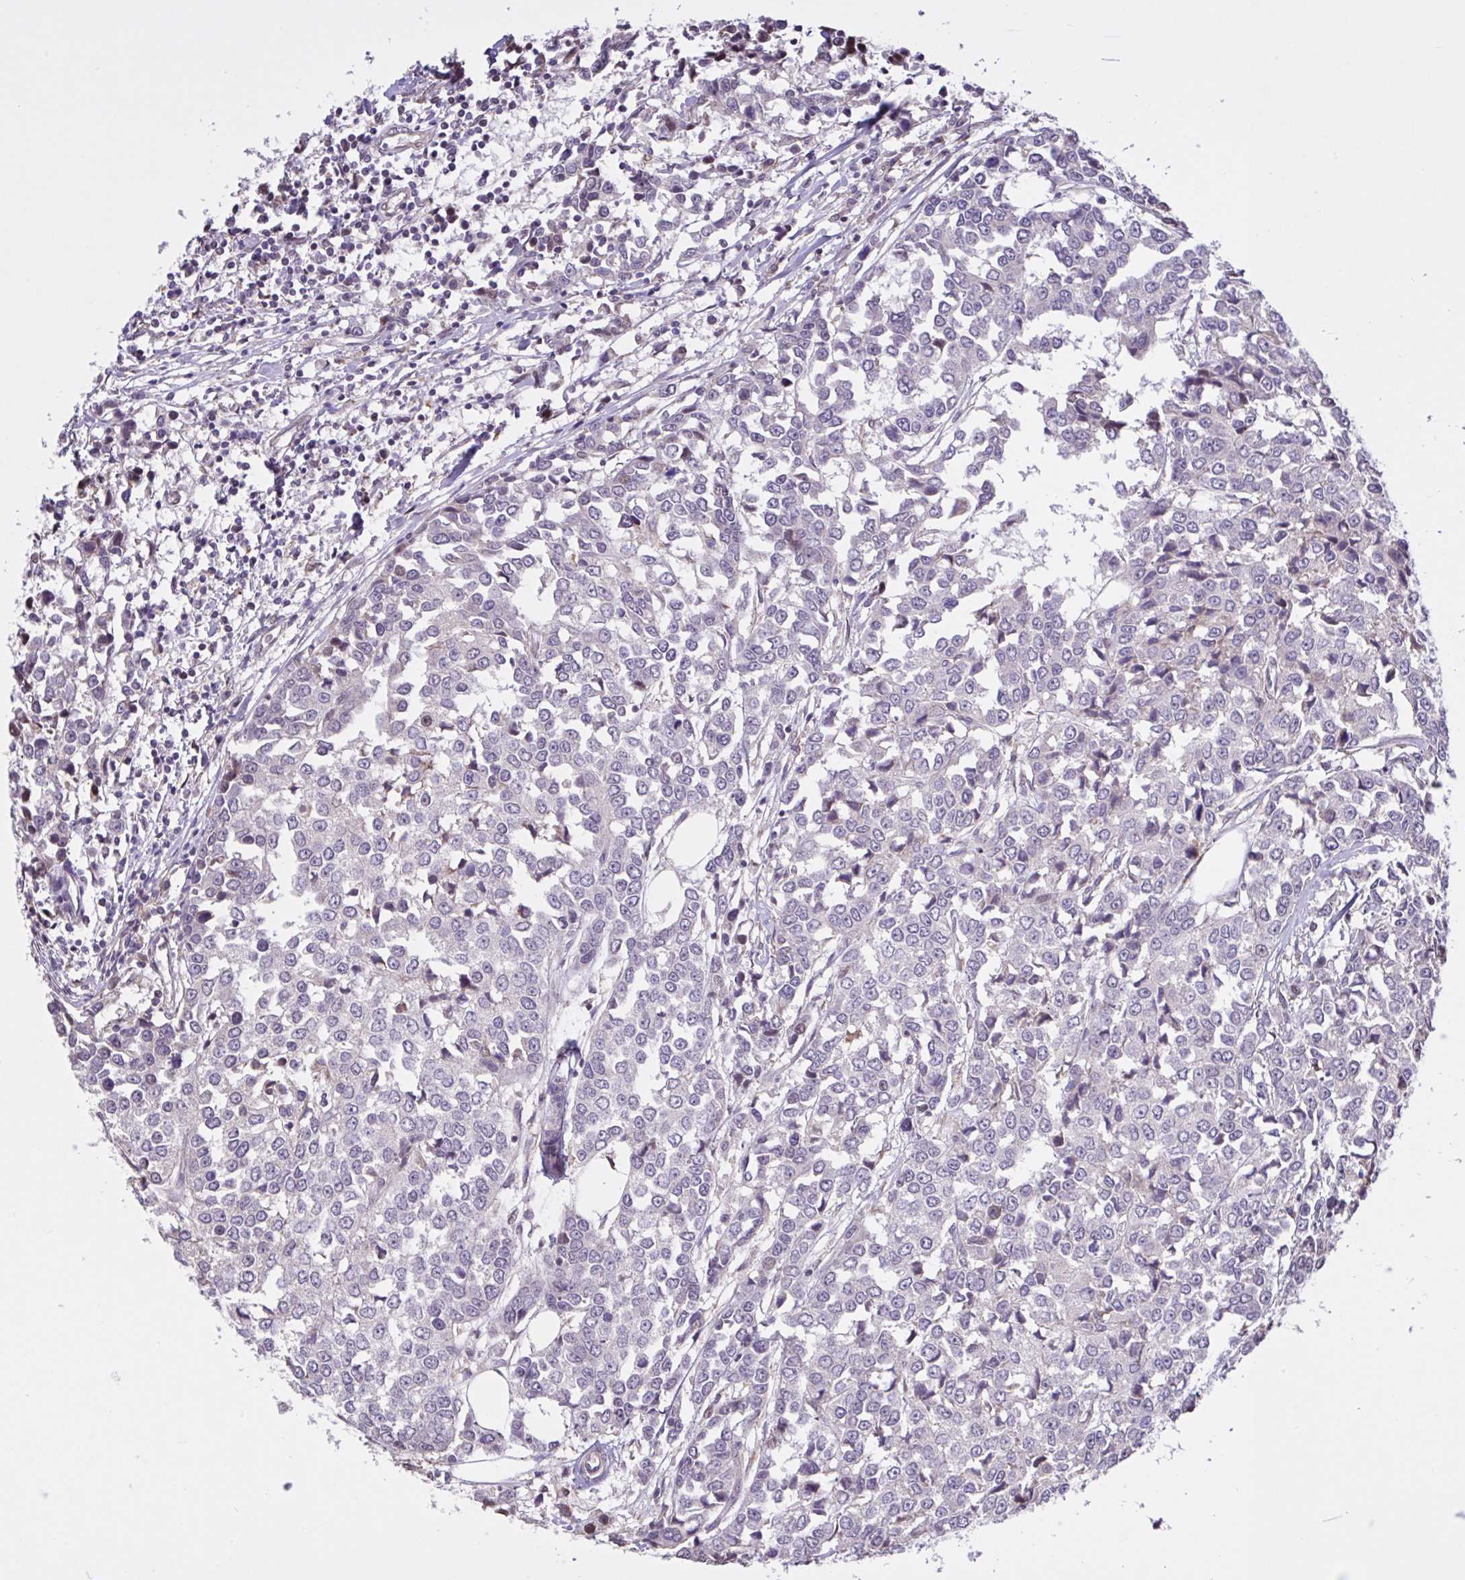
{"staining": {"intensity": "negative", "quantity": "none", "location": "none"}, "tissue": "breast cancer", "cell_type": "Tumor cells", "image_type": "cancer", "snomed": [{"axis": "morphology", "description": "Duct carcinoma"}, {"axis": "topography", "description": "Breast"}], "caption": "DAB immunohistochemical staining of human breast cancer displays no significant positivity in tumor cells.", "gene": "MRGPRX2", "patient": {"sex": "female", "age": 80}}